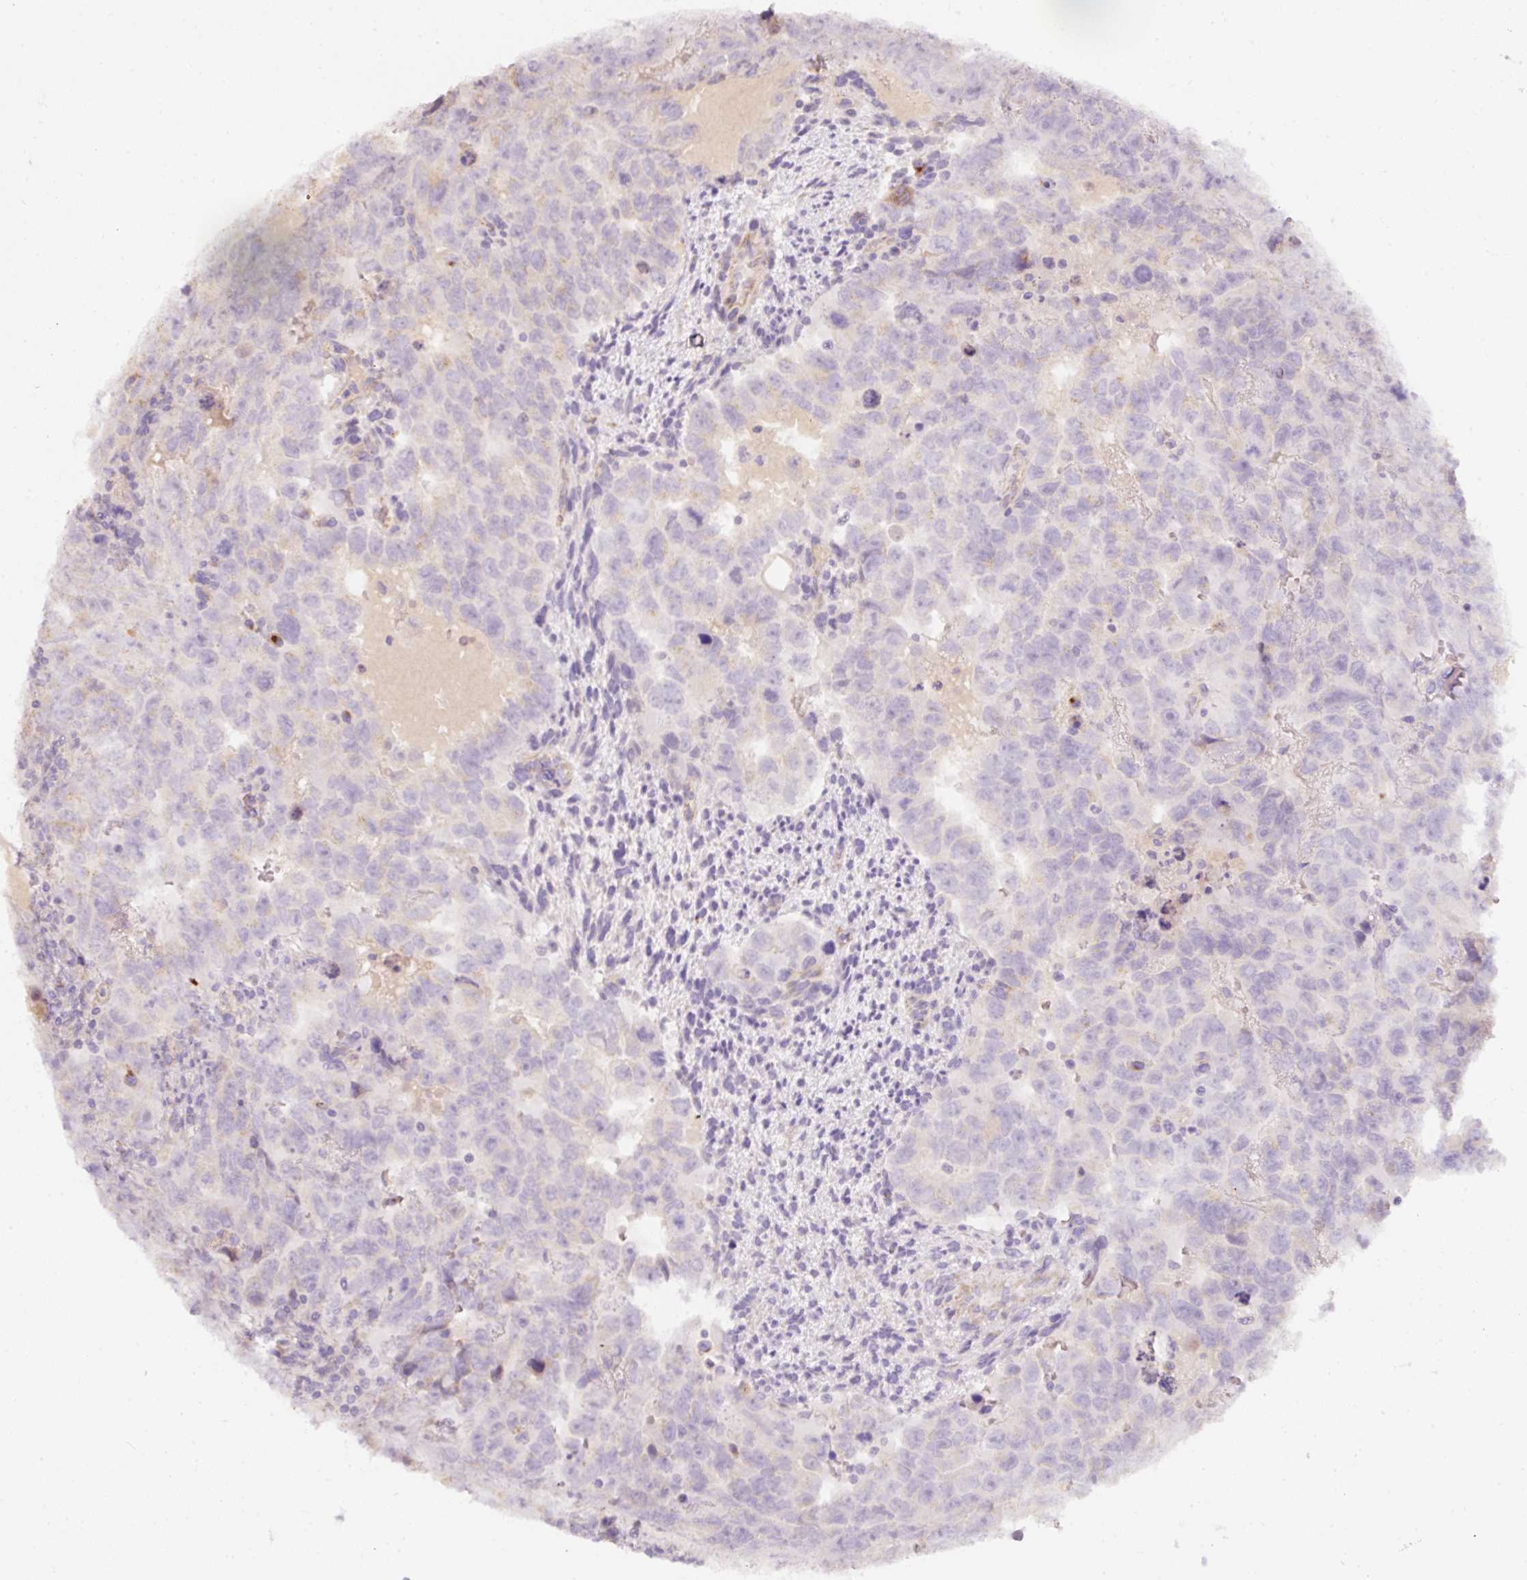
{"staining": {"intensity": "negative", "quantity": "none", "location": "none"}, "tissue": "testis cancer", "cell_type": "Tumor cells", "image_type": "cancer", "snomed": [{"axis": "morphology", "description": "Carcinoma, Embryonal, NOS"}, {"axis": "topography", "description": "Testis"}], "caption": "Immunohistochemical staining of testis embryonal carcinoma displays no significant expression in tumor cells.", "gene": "NBPF11", "patient": {"sex": "male", "age": 24}}